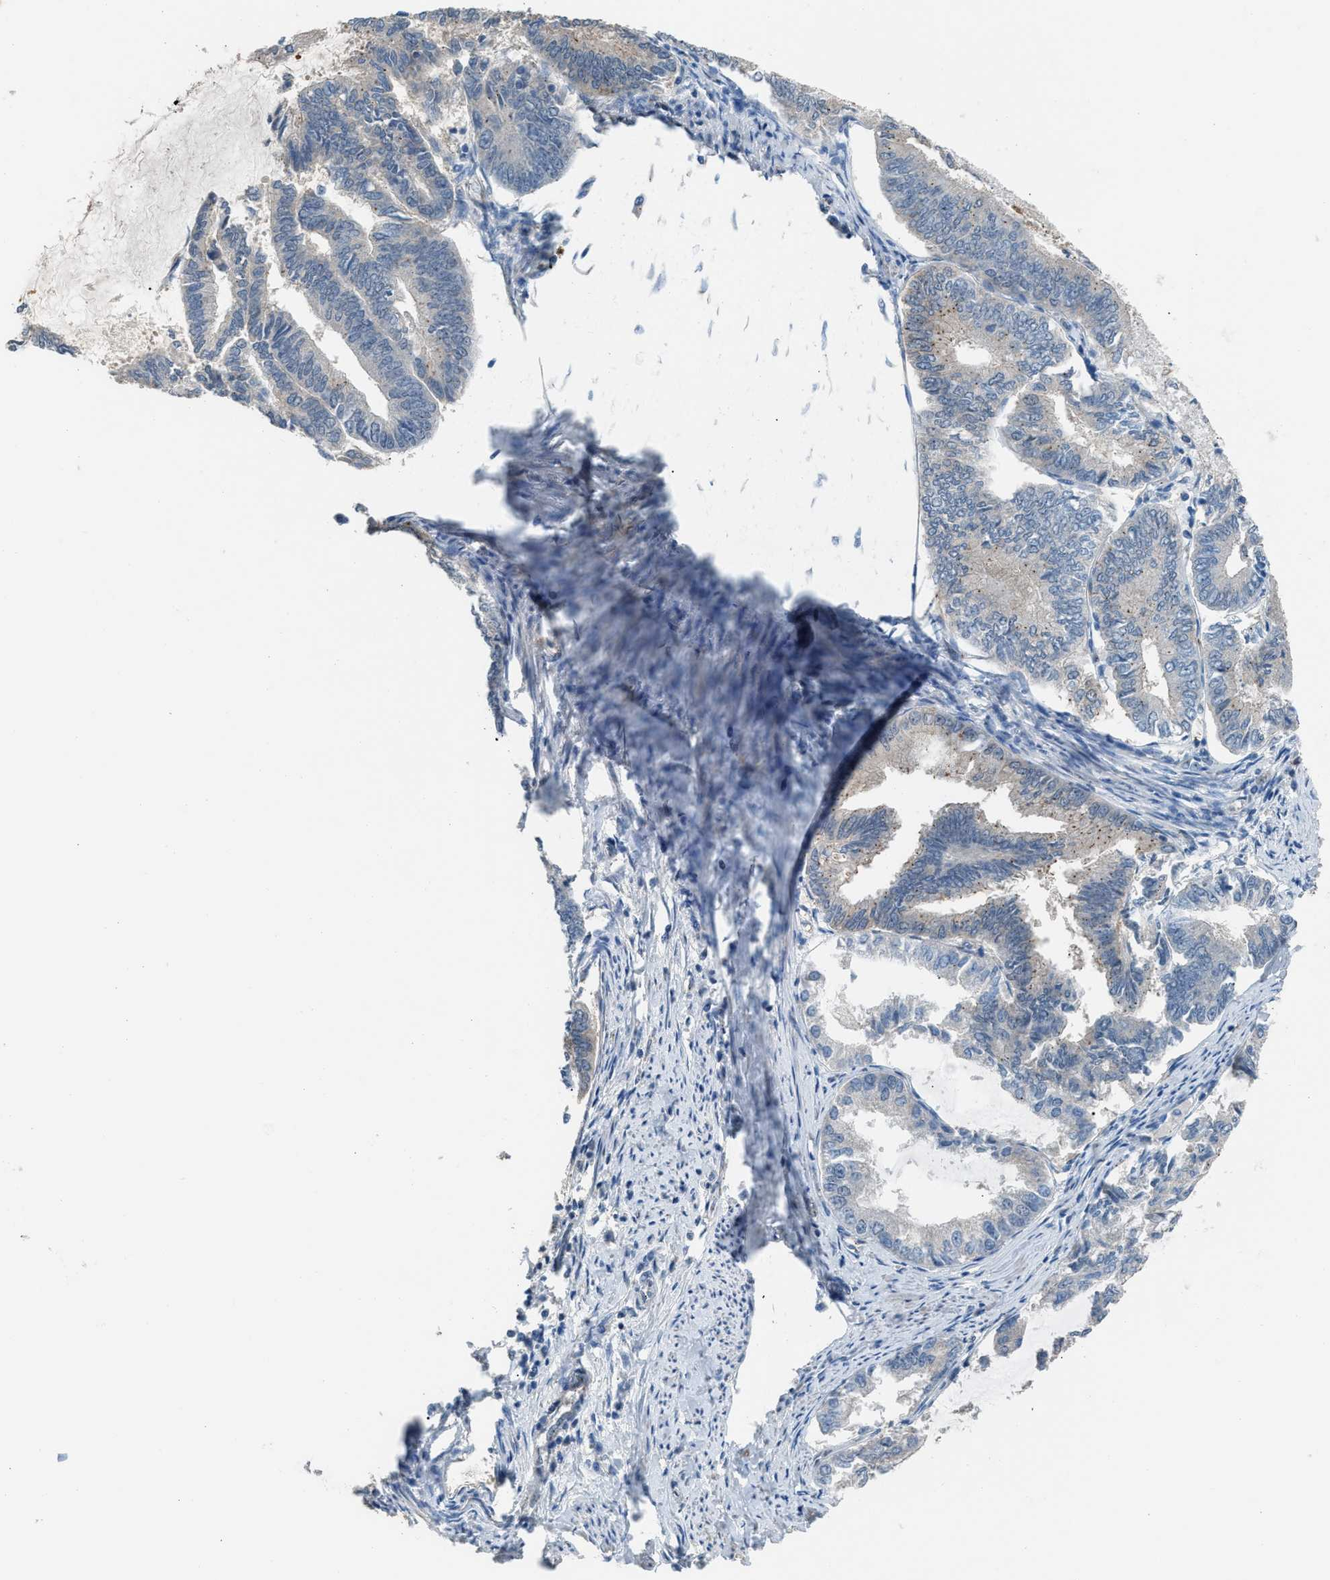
{"staining": {"intensity": "weak", "quantity": "25%-75%", "location": "cytoplasmic/membranous"}, "tissue": "endometrial cancer", "cell_type": "Tumor cells", "image_type": "cancer", "snomed": [{"axis": "morphology", "description": "Adenocarcinoma, NOS"}, {"axis": "topography", "description": "Endometrium"}], "caption": "Endometrial cancer (adenocarcinoma) stained for a protein reveals weak cytoplasmic/membranous positivity in tumor cells.", "gene": "CRTC1", "patient": {"sex": "female", "age": 86}}